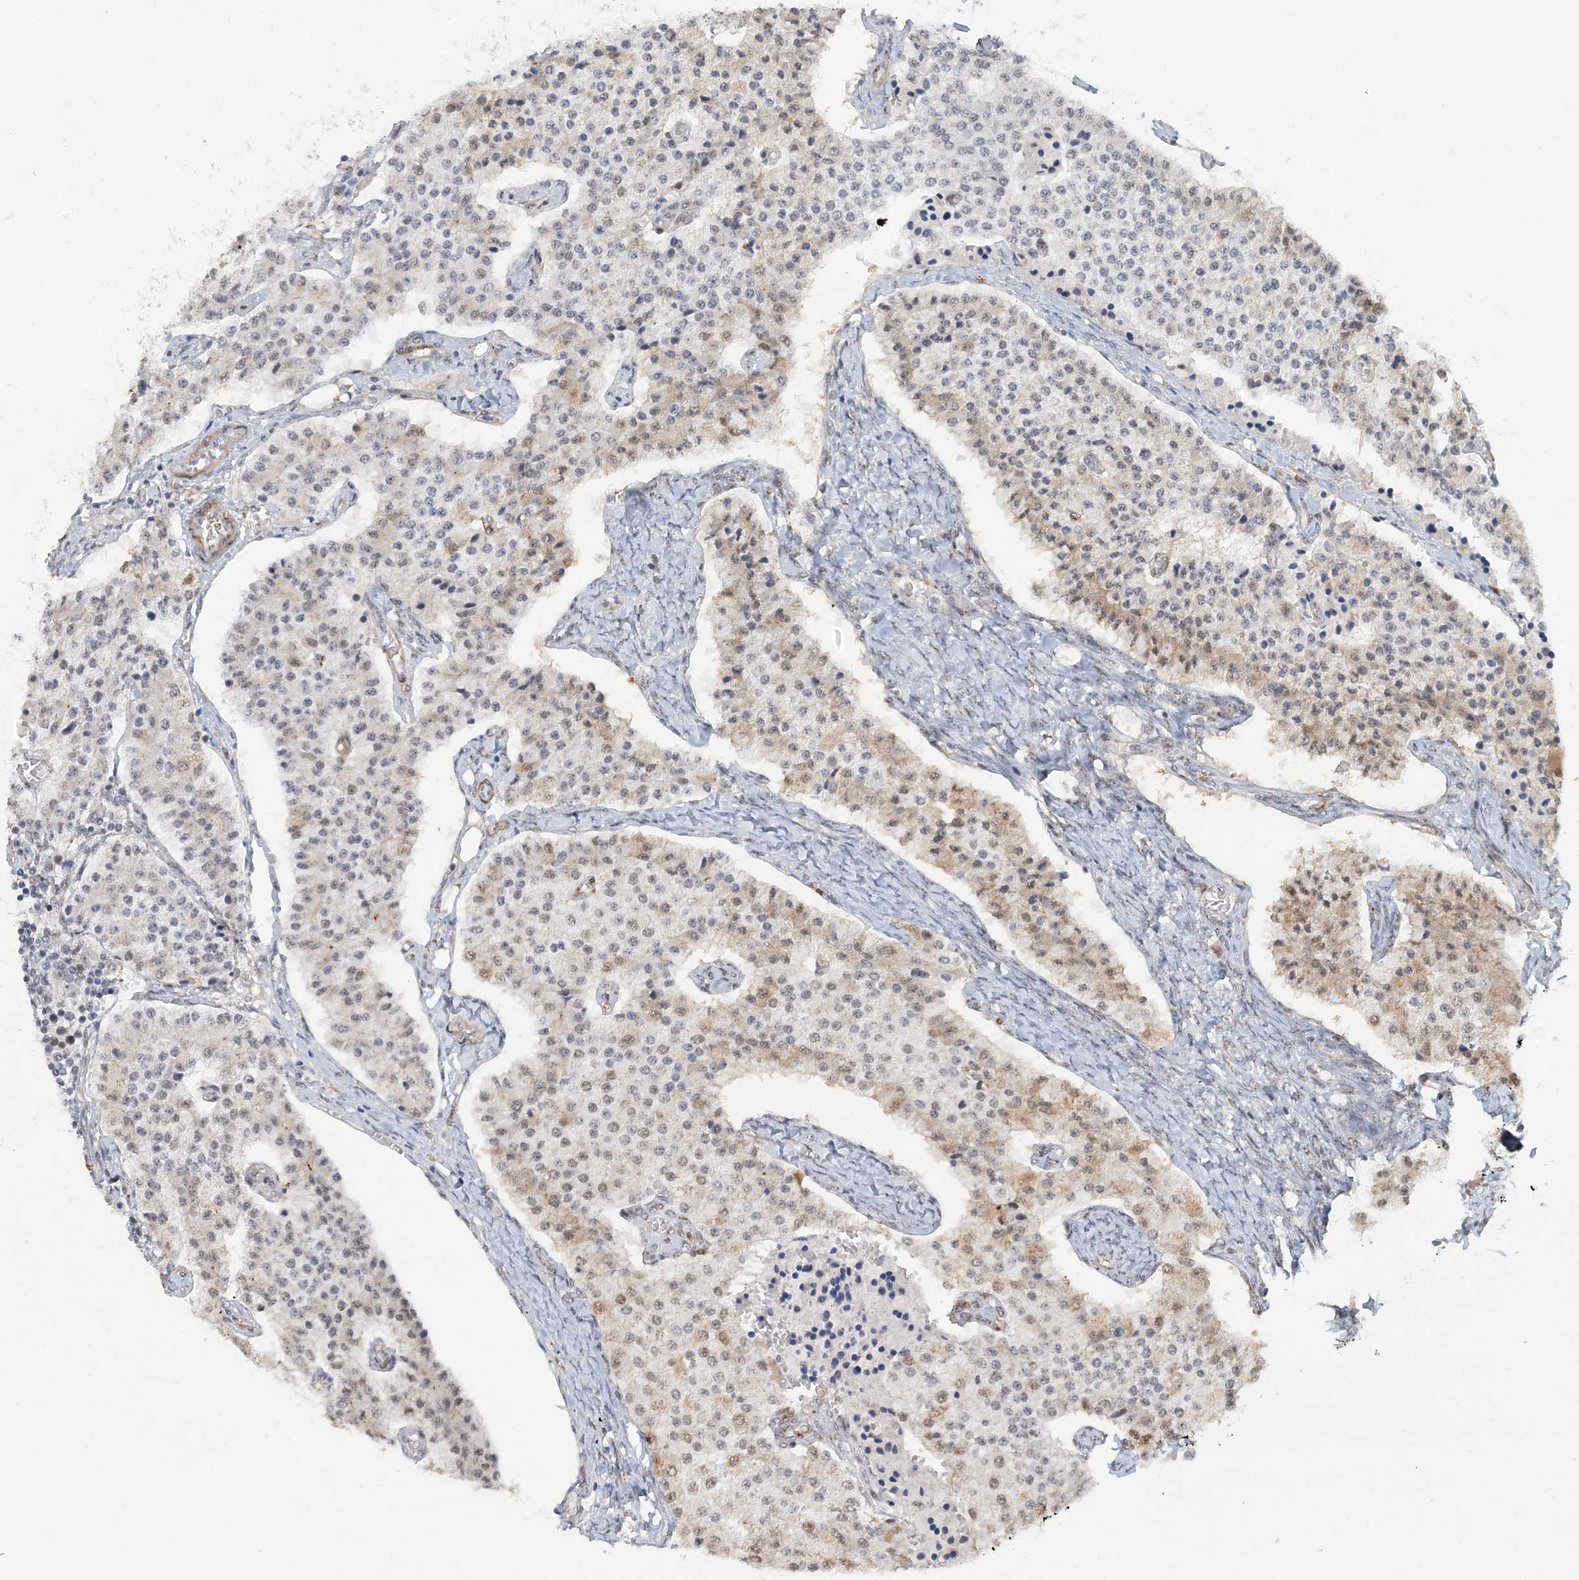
{"staining": {"intensity": "weak", "quantity": "<25%", "location": "cytoplasmic/membranous,nuclear"}, "tissue": "carcinoid", "cell_type": "Tumor cells", "image_type": "cancer", "snomed": [{"axis": "morphology", "description": "Carcinoid, malignant, NOS"}, {"axis": "topography", "description": "Colon"}], "caption": "A photomicrograph of human carcinoid is negative for staining in tumor cells.", "gene": "PLRG1", "patient": {"sex": "female", "age": 52}}